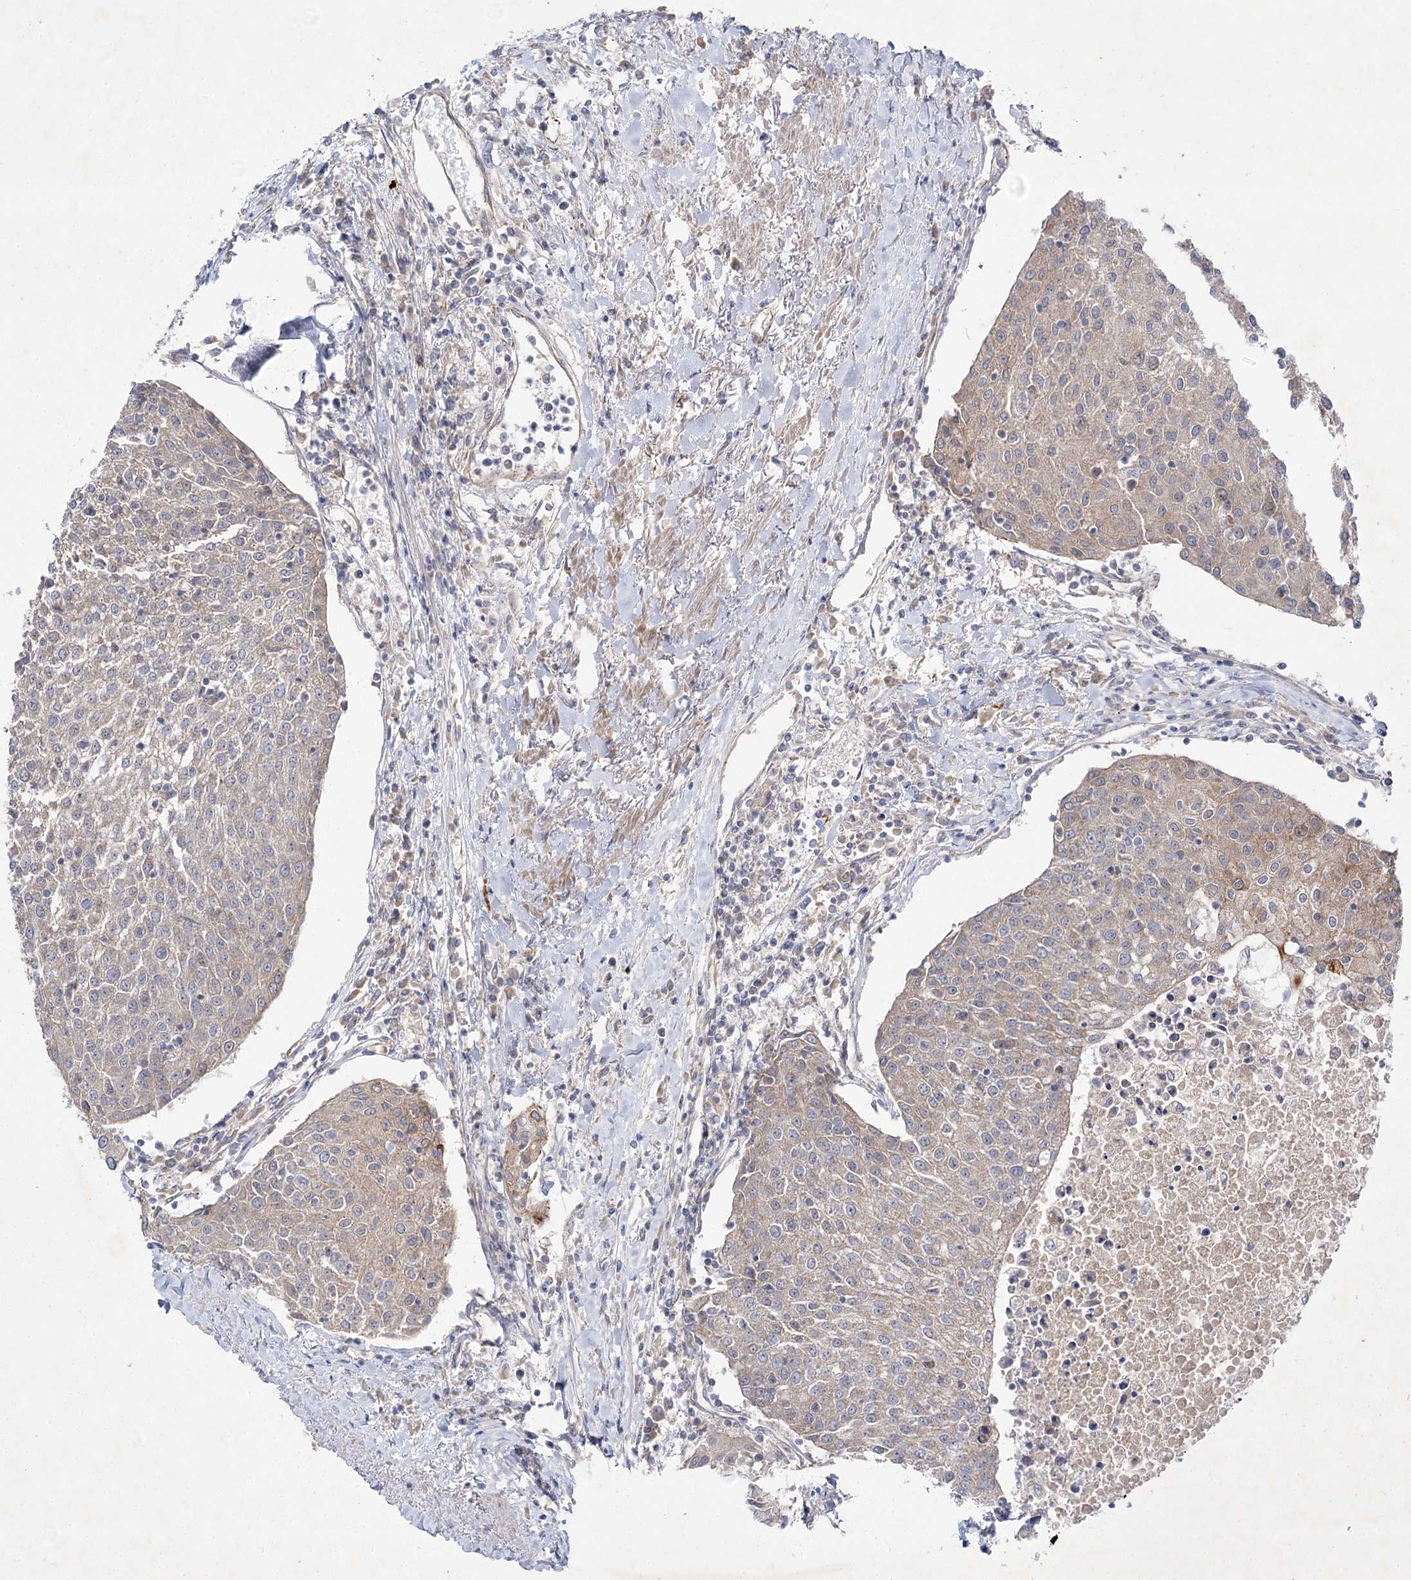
{"staining": {"intensity": "moderate", "quantity": "<25%", "location": "cytoplasmic/membranous"}, "tissue": "urothelial cancer", "cell_type": "Tumor cells", "image_type": "cancer", "snomed": [{"axis": "morphology", "description": "Urothelial carcinoma, High grade"}, {"axis": "topography", "description": "Urinary bladder"}], "caption": "High-magnification brightfield microscopy of urothelial cancer stained with DAB (3,3'-diaminobenzidine) (brown) and counterstained with hematoxylin (blue). tumor cells exhibit moderate cytoplasmic/membranous positivity is identified in about<25% of cells. The staining is performed using DAB brown chromogen to label protein expression. The nuclei are counter-stained blue using hematoxylin.", "gene": "KIAA0825", "patient": {"sex": "female", "age": 85}}